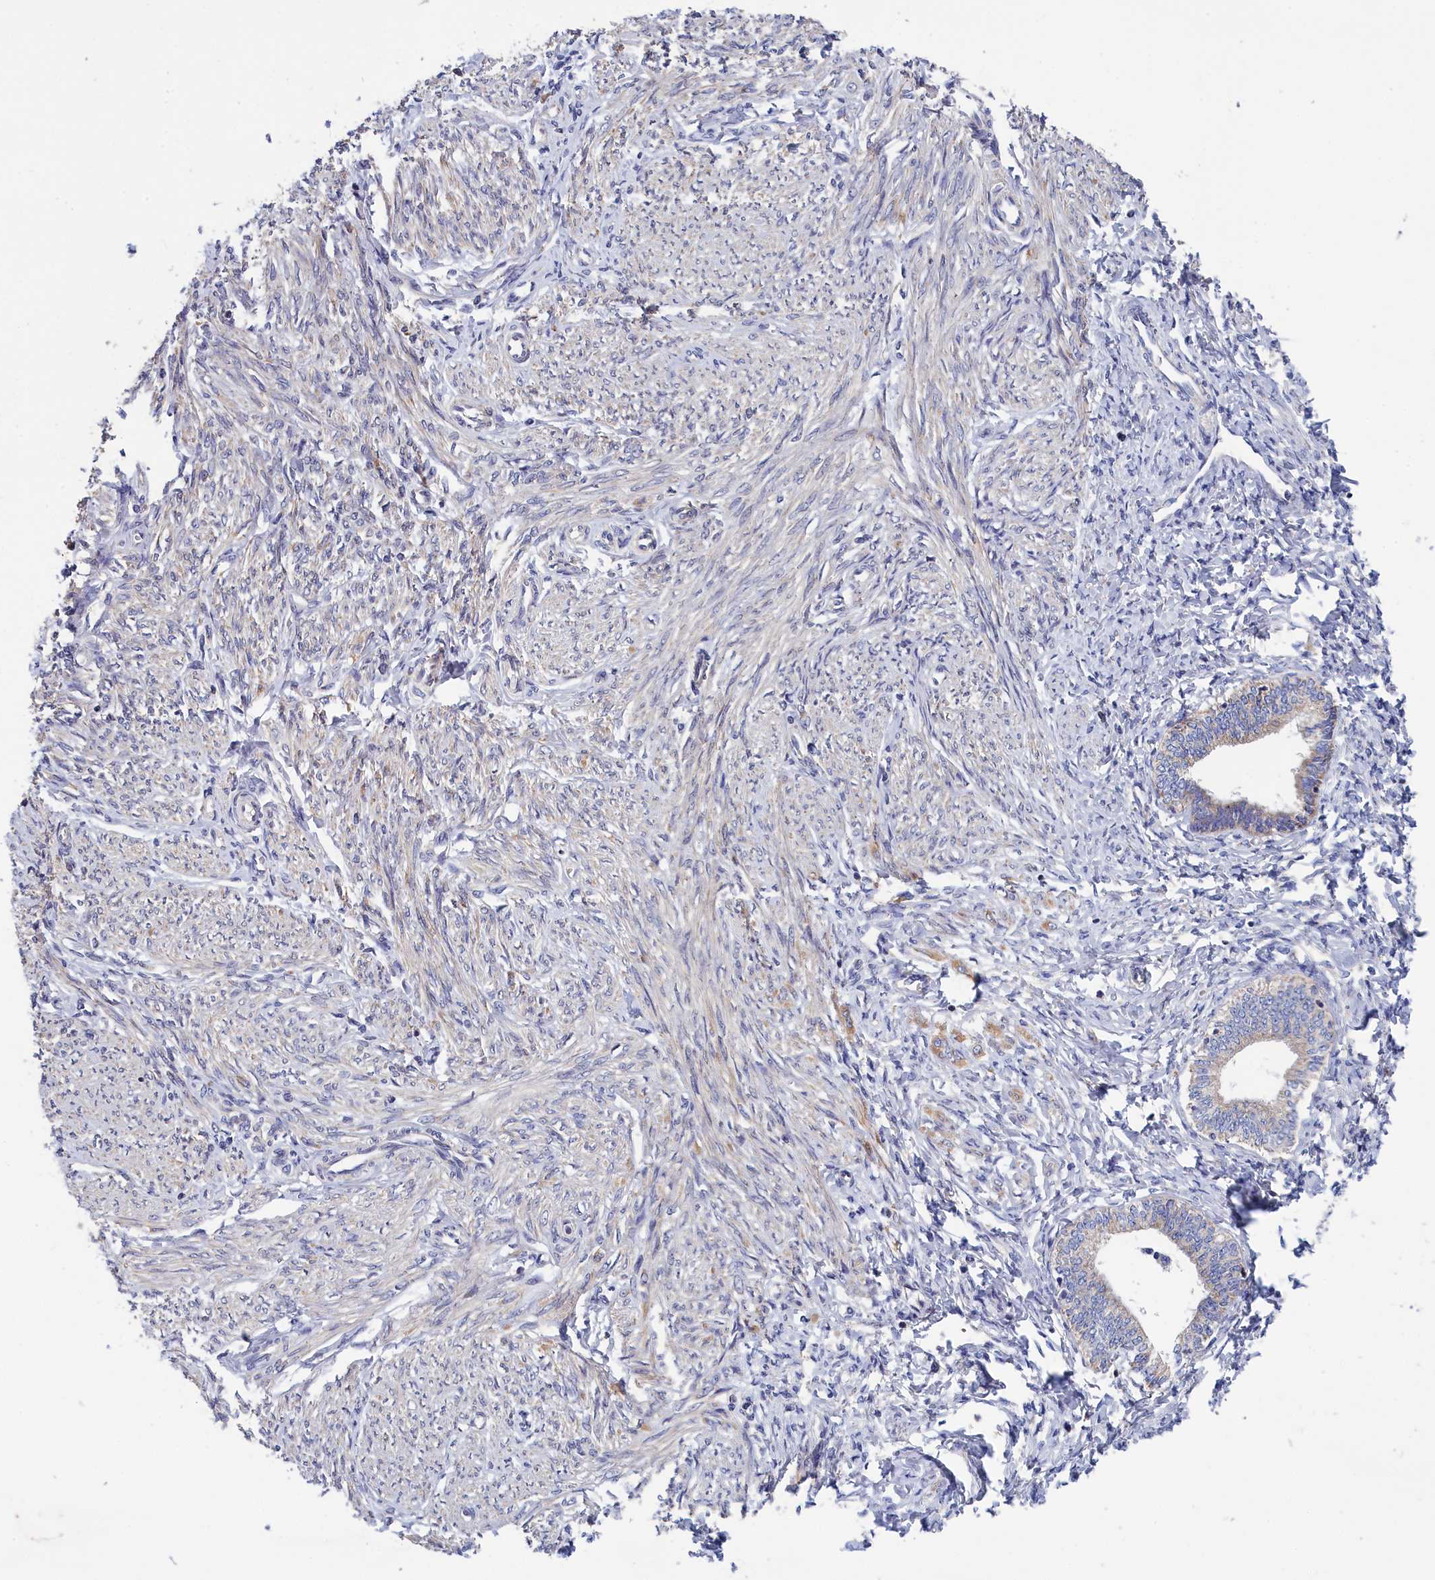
{"staining": {"intensity": "negative", "quantity": "none", "location": "none"}, "tissue": "endometrium", "cell_type": "Cells in endometrial stroma", "image_type": "normal", "snomed": [{"axis": "morphology", "description": "Normal tissue, NOS"}, {"axis": "topography", "description": "Endometrium"}], "caption": "A histopathology image of human endometrium is negative for staining in cells in endometrial stroma. (Brightfield microscopy of DAB IHC at high magnification).", "gene": "CRACD", "patient": {"sex": "female", "age": 72}}